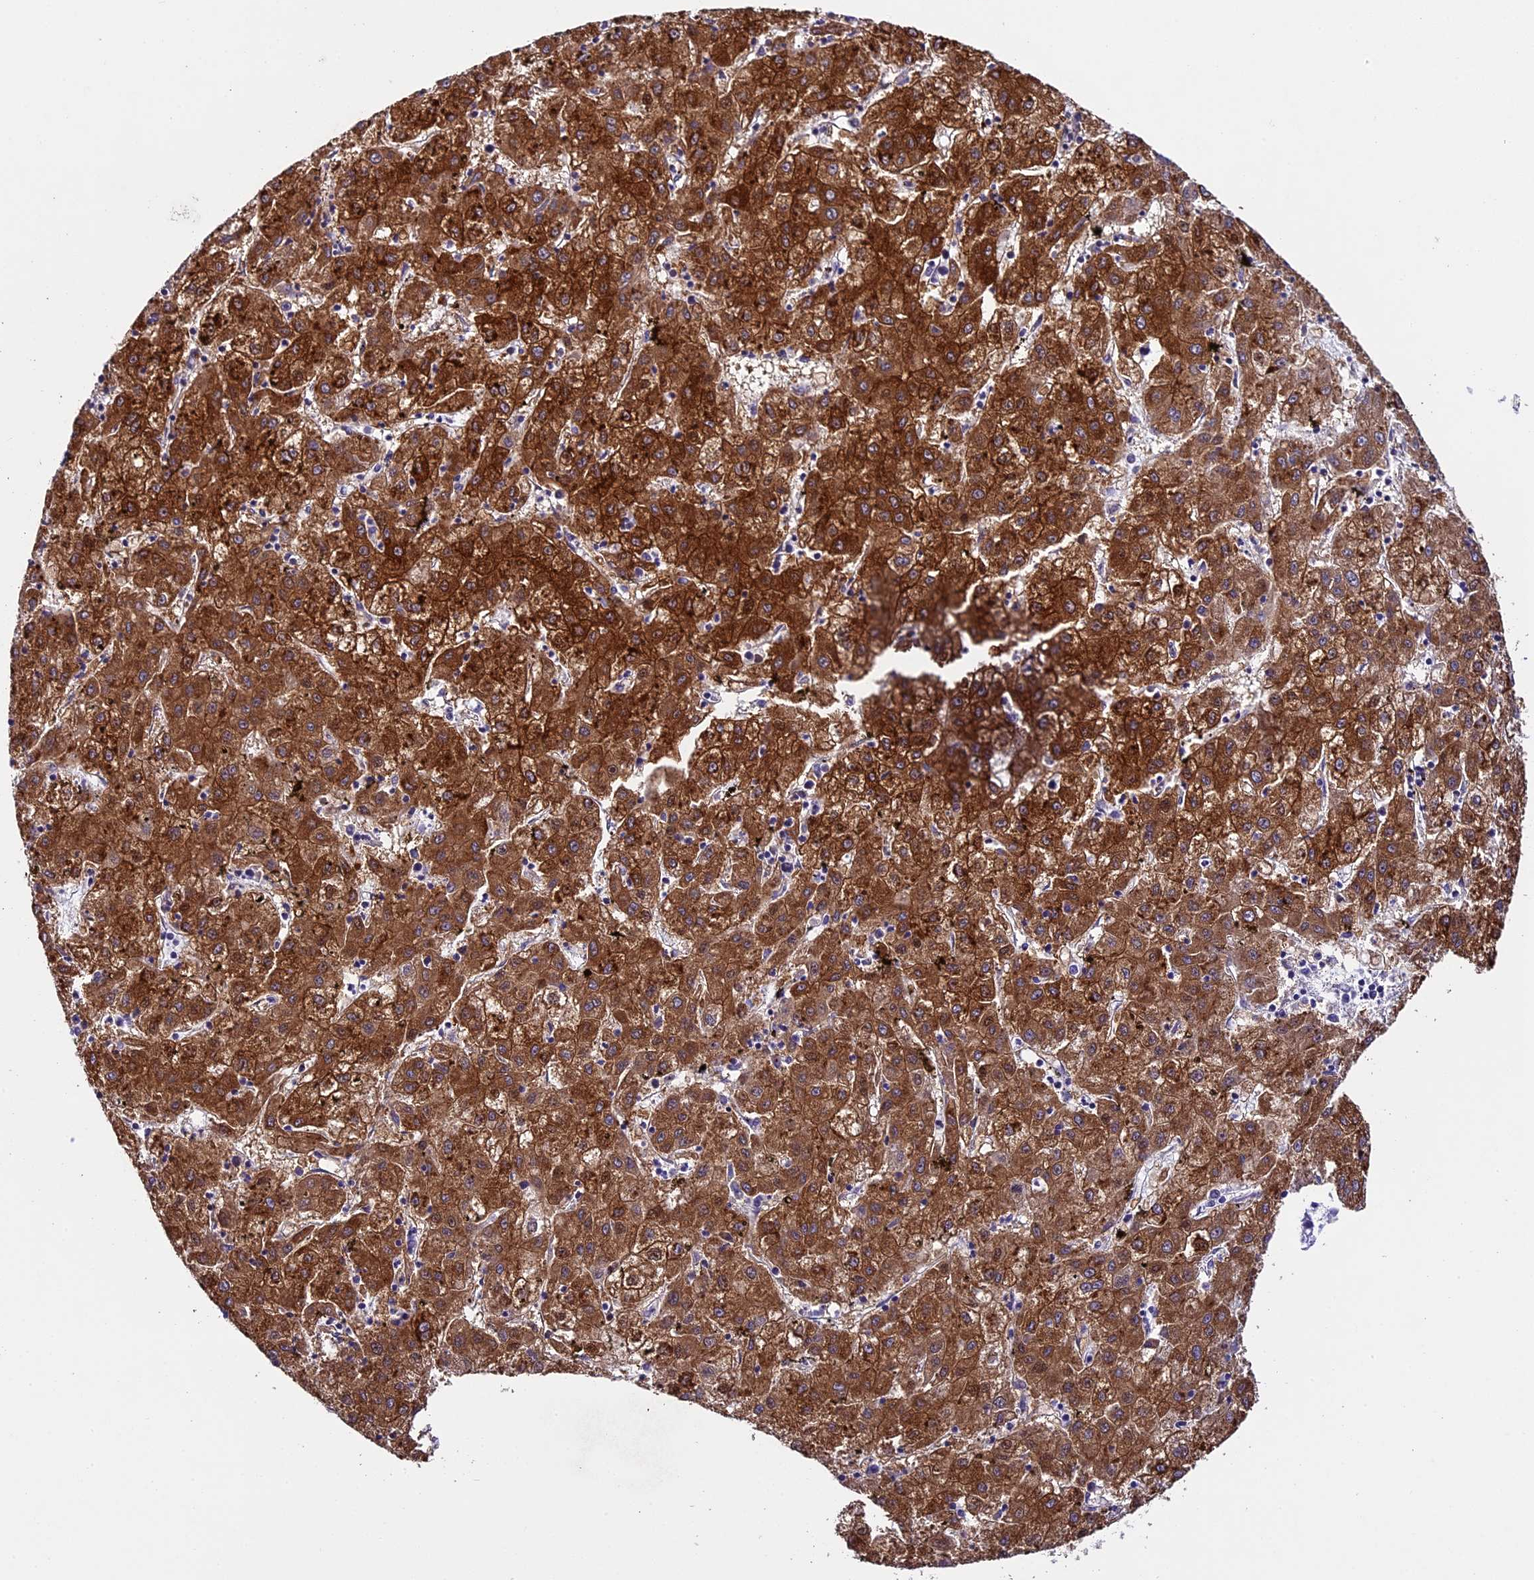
{"staining": {"intensity": "strong", "quantity": ">75%", "location": "cytoplasmic/membranous"}, "tissue": "liver cancer", "cell_type": "Tumor cells", "image_type": "cancer", "snomed": [{"axis": "morphology", "description": "Carcinoma, Hepatocellular, NOS"}, {"axis": "topography", "description": "Liver"}], "caption": "High-magnification brightfield microscopy of liver hepatocellular carcinoma stained with DAB (3,3'-diaminobenzidine) (brown) and counterstained with hematoxylin (blue). tumor cells exhibit strong cytoplasmic/membranous staining is identified in approximately>75% of cells.", "gene": "SPIRE1", "patient": {"sex": "male", "age": 72}}